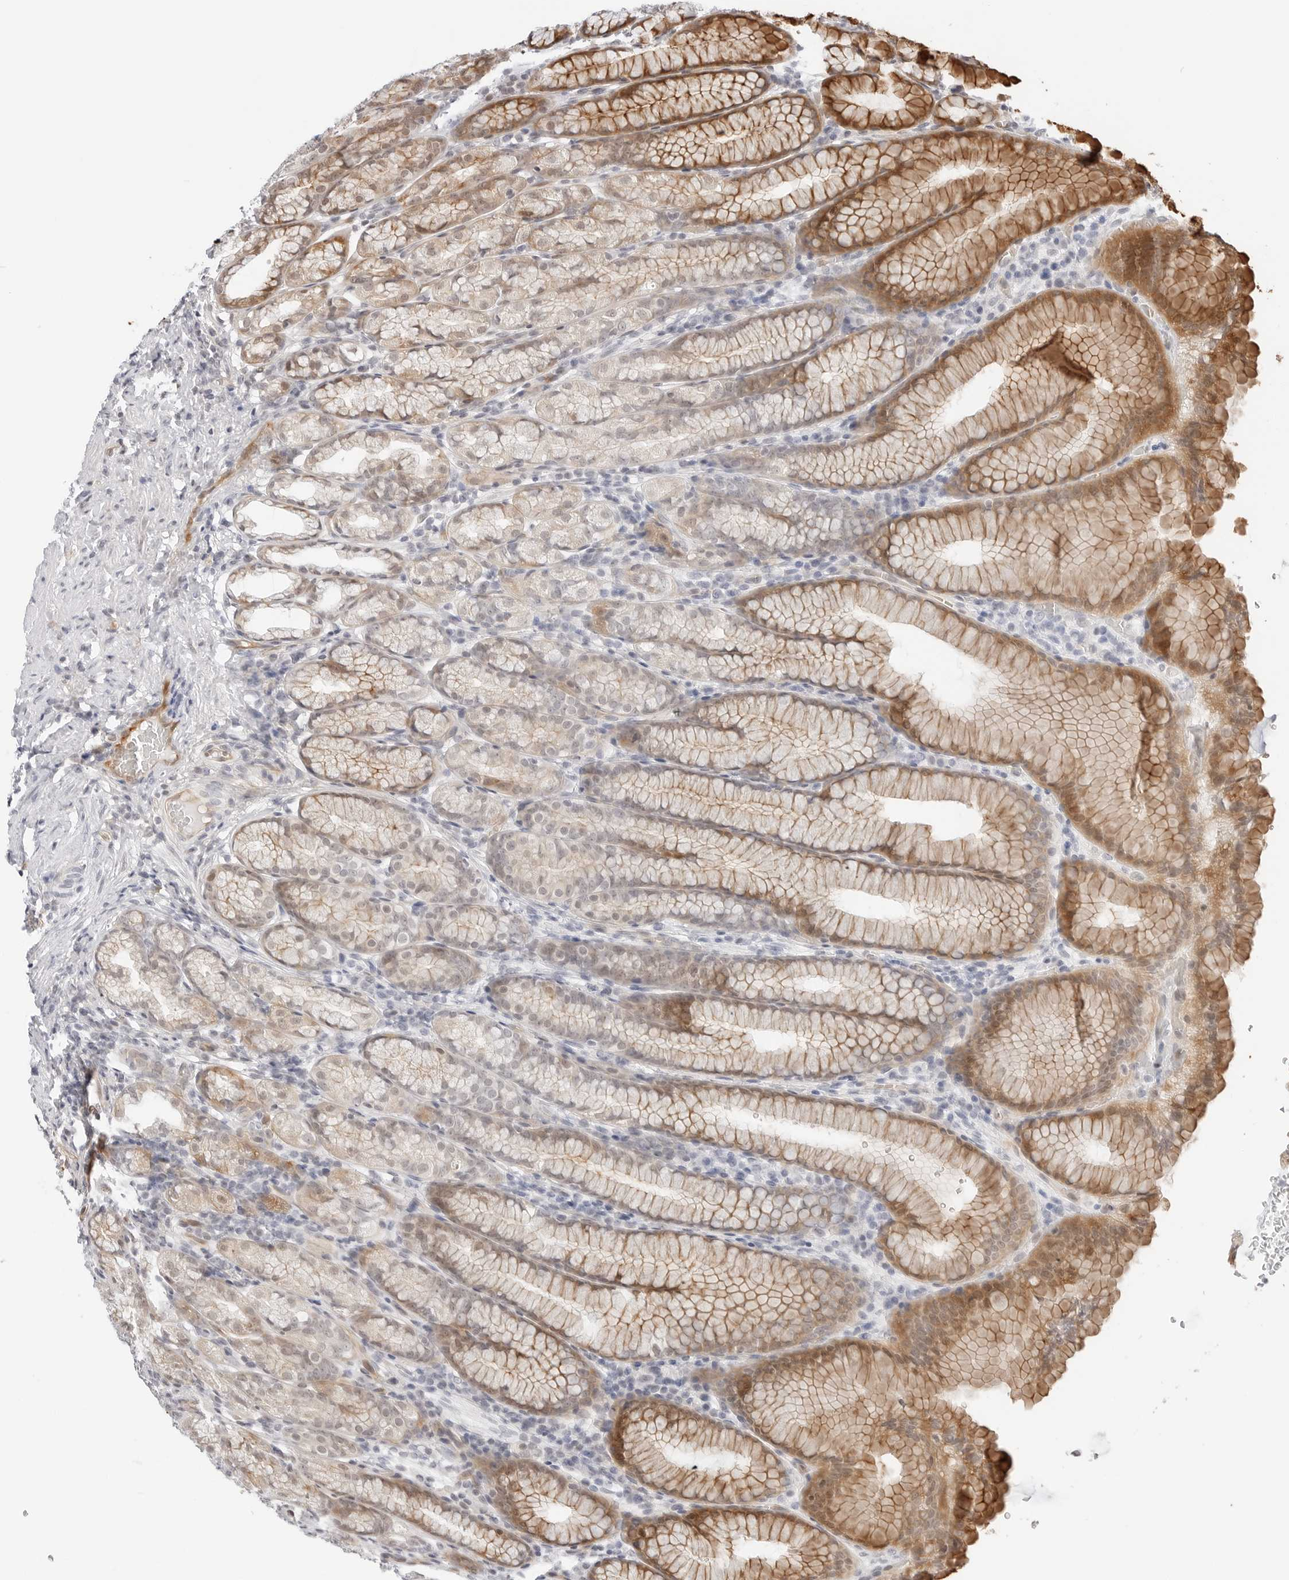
{"staining": {"intensity": "moderate", "quantity": "<25%", "location": "cytoplasmic/membranous,nuclear"}, "tissue": "stomach", "cell_type": "Glandular cells", "image_type": "normal", "snomed": [{"axis": "morphology", "description": "Normal tissue, NOS"}, {"axis": "topography", "description": "Stomach"}], "caption": "Normal stomach shows moderate cytoplasmic/membranous,nuclear staining in approximately <25% of glandular cells Nuclei are stained in blue..", "gene": "ZNF613", "patient": {"sex": "male", "age": 42}}